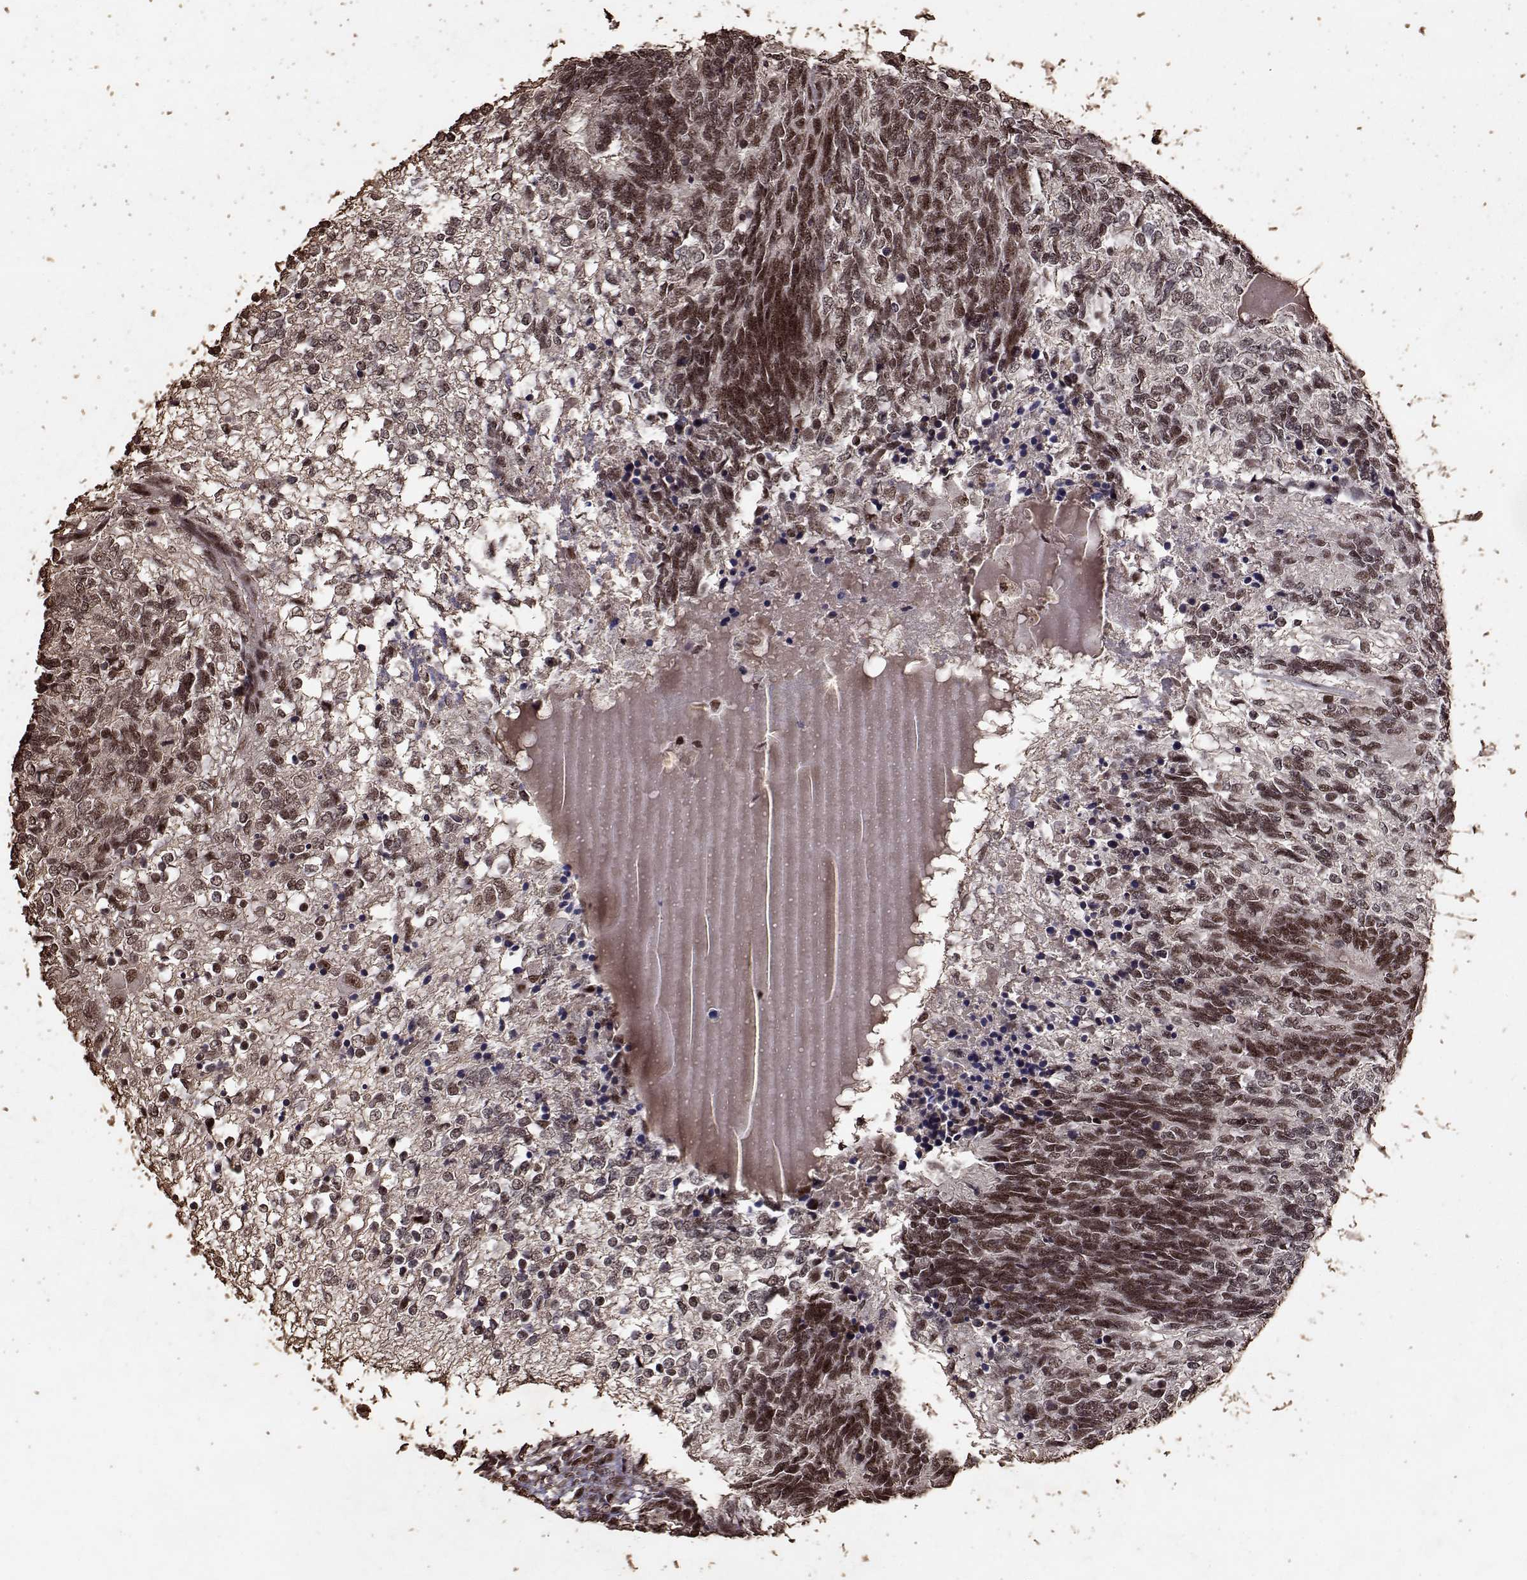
{"staining": {"intensity": "strong", "quantity": ">75%", "location": "nuclear"}, "tissue": "testis cancer", "cell_type": "Tumor cells", "image_type": "cancer", "snomed": [{"axis": "morphology", "description": "Seminoma, NOS"}, {"axis": "morphology", "description": "Carcinoma, Embryonal, NOS"}, {"axis": "topography", "description": "Testis"}], "caption": "DAB immunohistochemical staining of testis cancer (seminoma) reveals strong nuclear protein staining in approximately >75% of tumor cells. (brown staining indicates protein expression, while blue staining denotes nuclei).", "gene": "TOE1", "patient": {"sex": "male", "age": 41}}